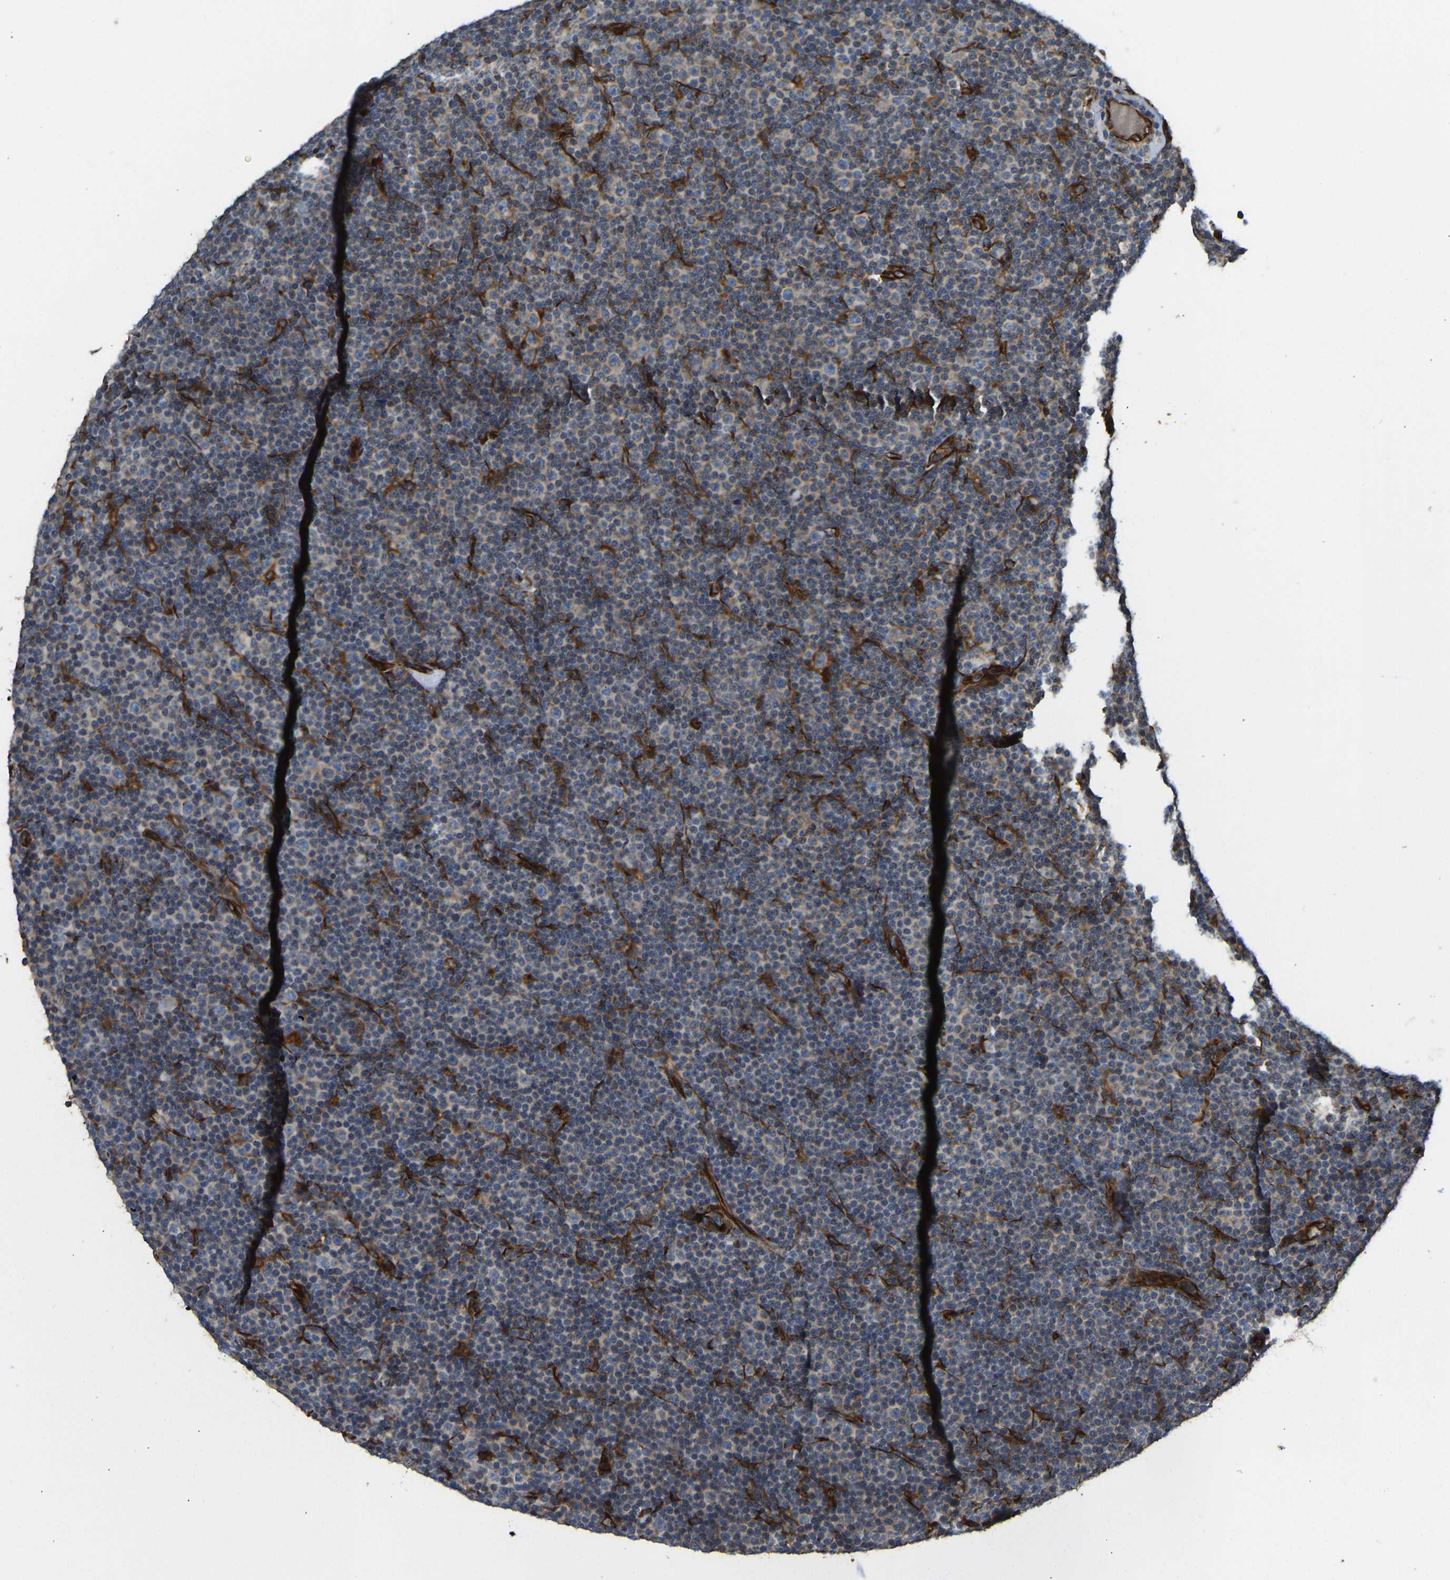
{"staining": {"intensity": "negative", "quantity": "none", "location": "none"}, "tissue": "lymphoma", "cell_type": "Tumor cells", "image_type": "cancer", "snomed": [{"axis": "morphology", "description": "Malignant lymphoma, non-Hodgkin's type, Low grade"}, {"axis": "topography", "description": "Lymph node"}], "caption": "A histopathology image of human malignant lymphoma, non-Hodgkin's type (low-grade) is negative for staining in tumor cells. (DAB immunohistochemistry with hematoxylin counter stain).", "gene": "BEX3", "patient": {"sex": "female", "age": 67}}